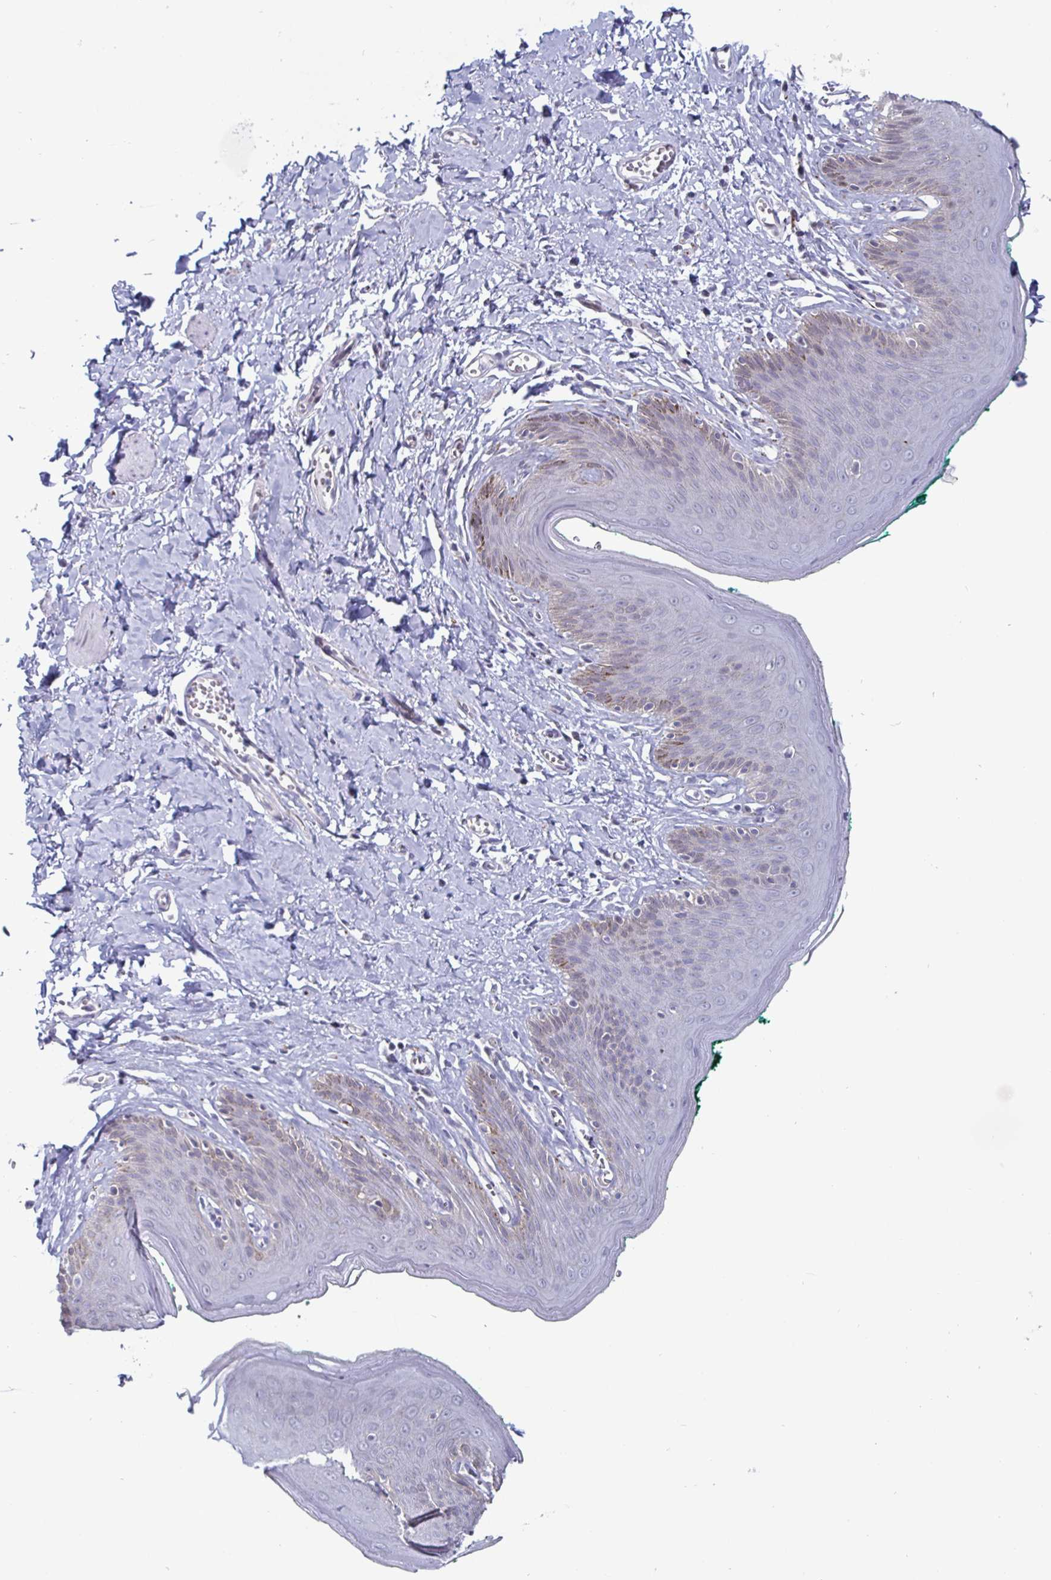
{"staining": {"intensity": "negative", "quantity": "none", "location": "none"}, "tissue": "skin", "cell_type": "Epidermal cells", "image_type": "normal", "snomed": [{"axis": "morphology", "description": "Normal tissue, NOS"}, {"axis": "topography", "description": "Vulva"}, {"axis": "topography", "description": "Peripheral nerve tissue"}], "caption": "There is no significant staining in epidermal cells of skin. (Brightfield microscopy of DAB IHC at high magnification).", "gene": "OOSP2", "patient": {"sex": "female", "age": 66}}